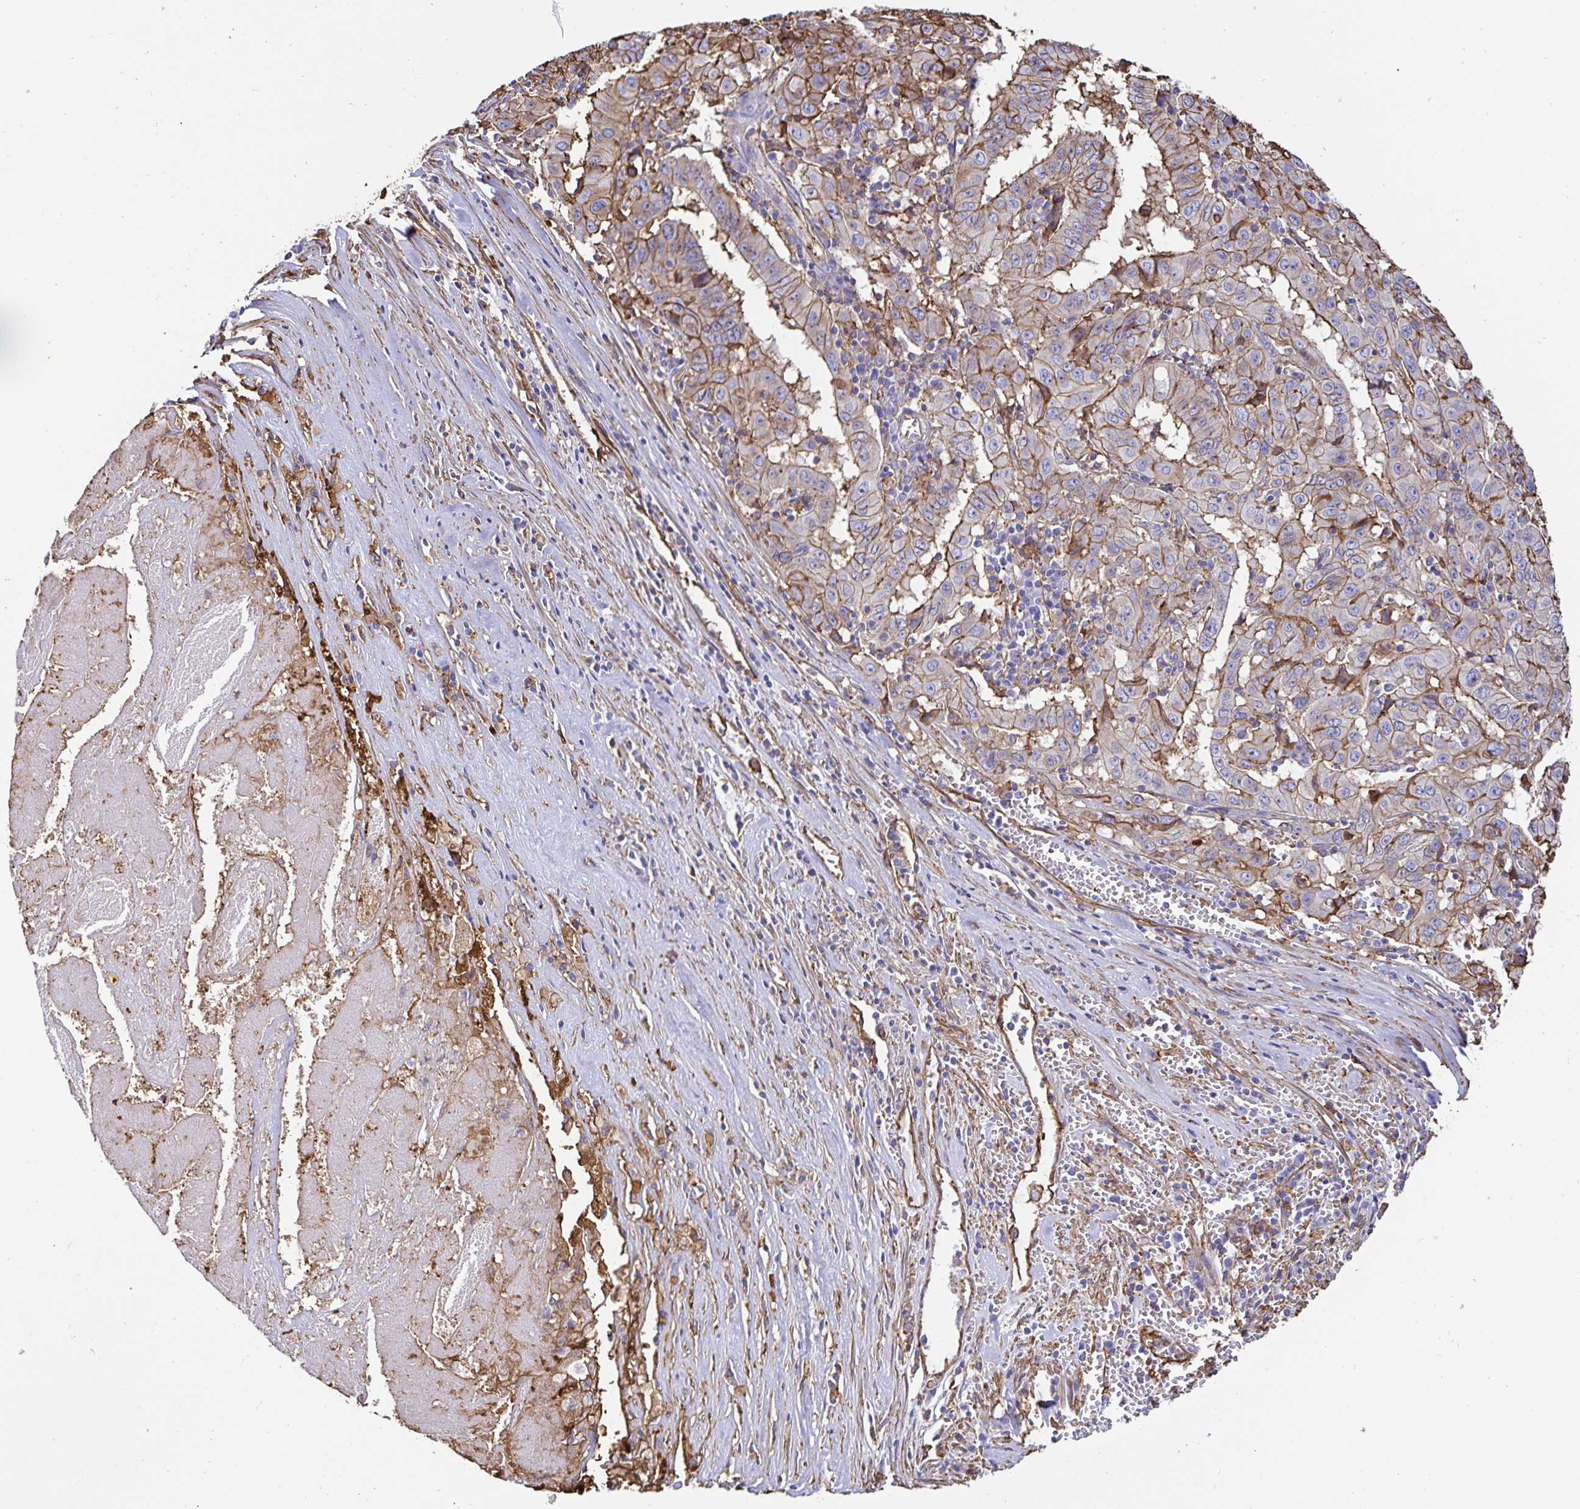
{"staining": {"intensity": "moderate", "quantity": ">75%", "location": "cytoplasmic/membranous"}, "tissue": "pancreatic cancer", "cell_type": "Tumor cells", "image_type": "cancer", "snomed": [{"axis": "morphology", "description": "Adenocarcinoma, NOS"}, {"axis": "topography", "description": "Pancreas"}], "caption": "Human pancreatic cancer stained for a protein (brown) demonstrates moderate cytoplasmic/membranous positive staining in about >75% of tumor cells.", "gene": "ANXA2", "patient": {"sex": "male", "age": 63}}